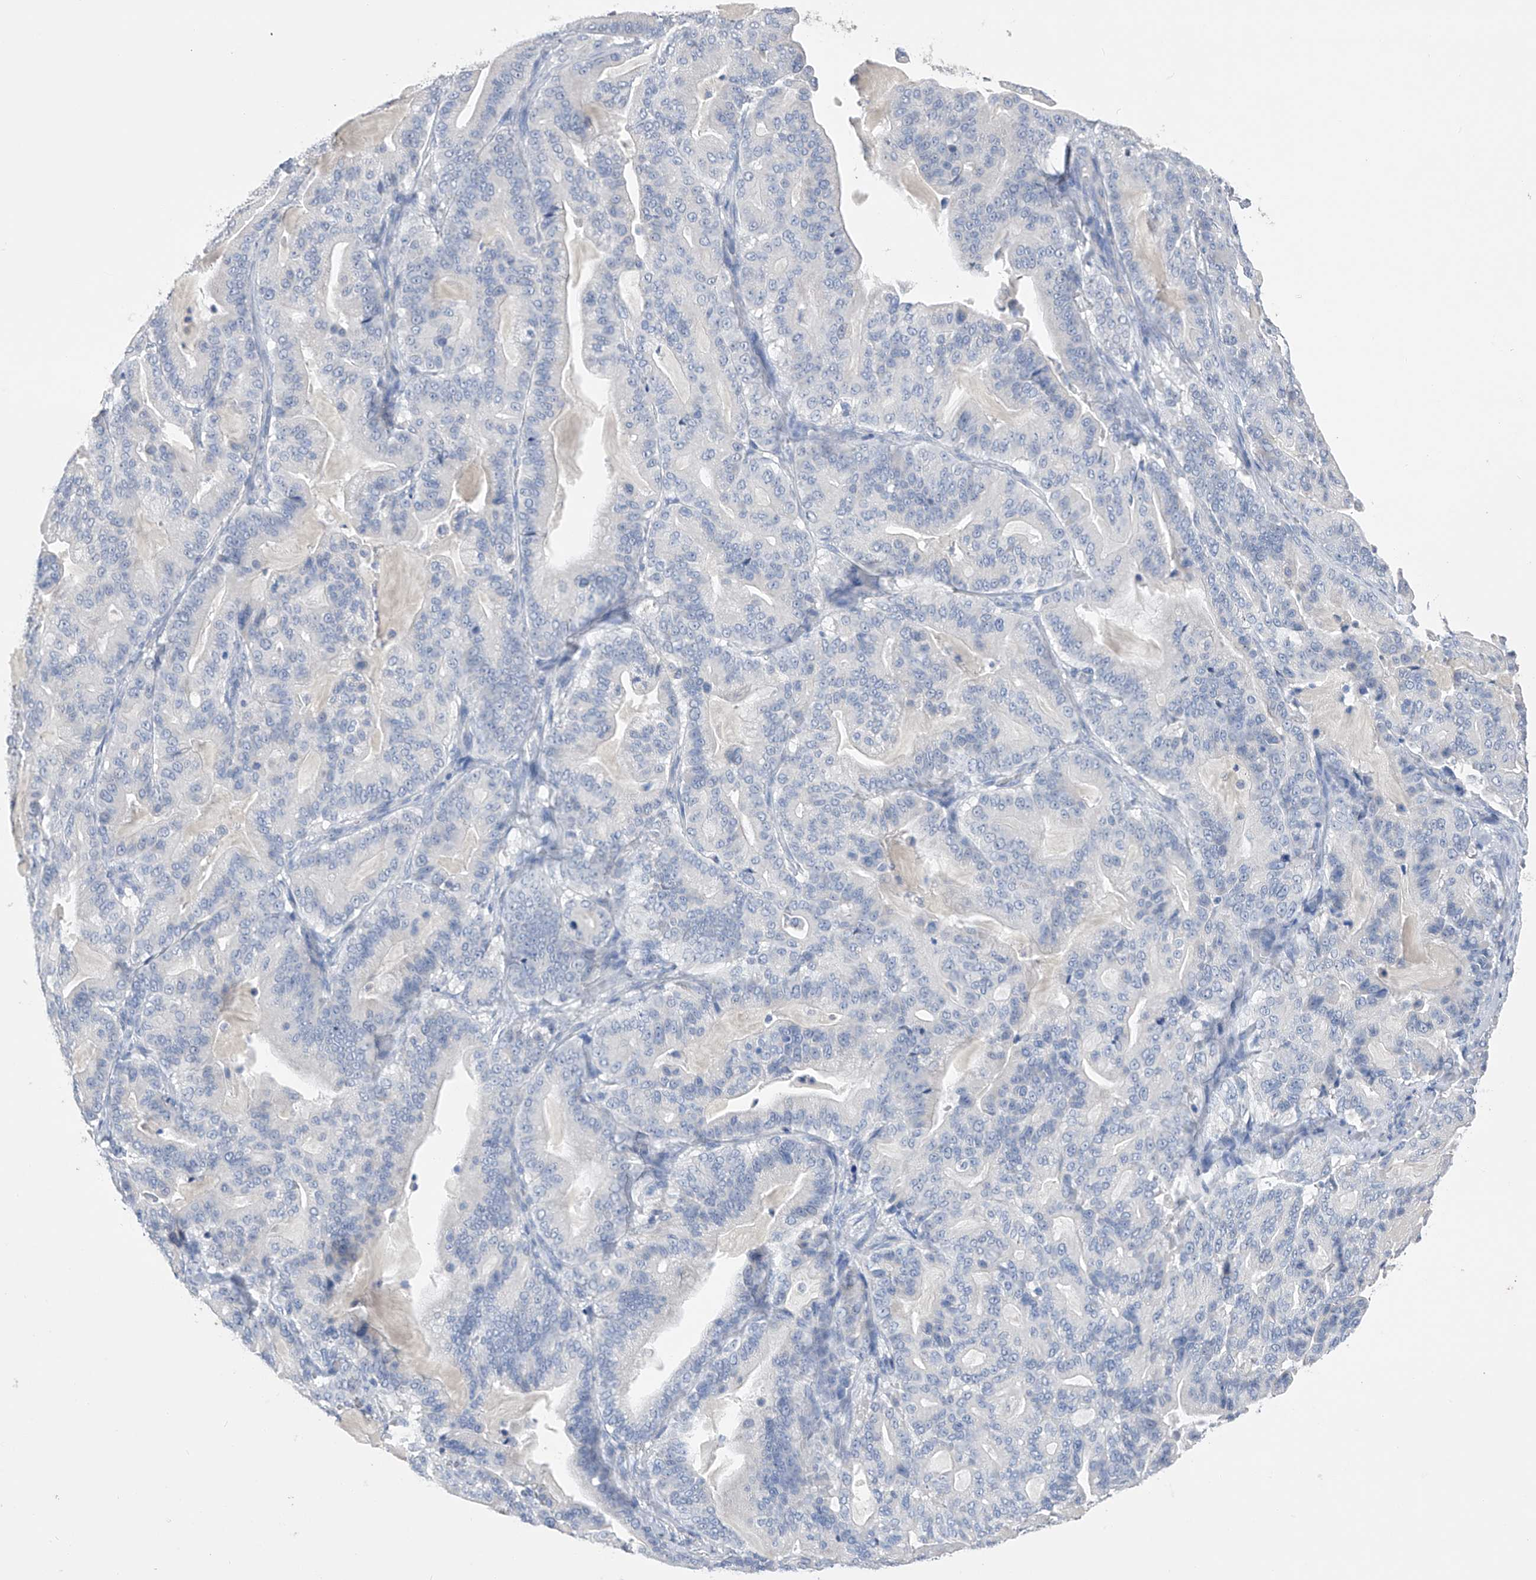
{"staining": {"intensity": "negative", "quantity": "none", "location": "none"}, "tissue": "pancreatic cancer", "cell_type": "Tumor cells", "image_type": "cancer", "snomed": [{"axis": "morphology", "description": "Adenocarcinoma, NOS"}, {"axis": "topography", "description": "Pancreas"}], "caption": "The immunohistochemistry micrograph has no significant staining in tumor cells of pancreatic cancer (adenocarcinoma) tissue. Nuclei are stained in blue.", "gene": "ADRA1A", "patient": {"sex": "male", "age": 63}}